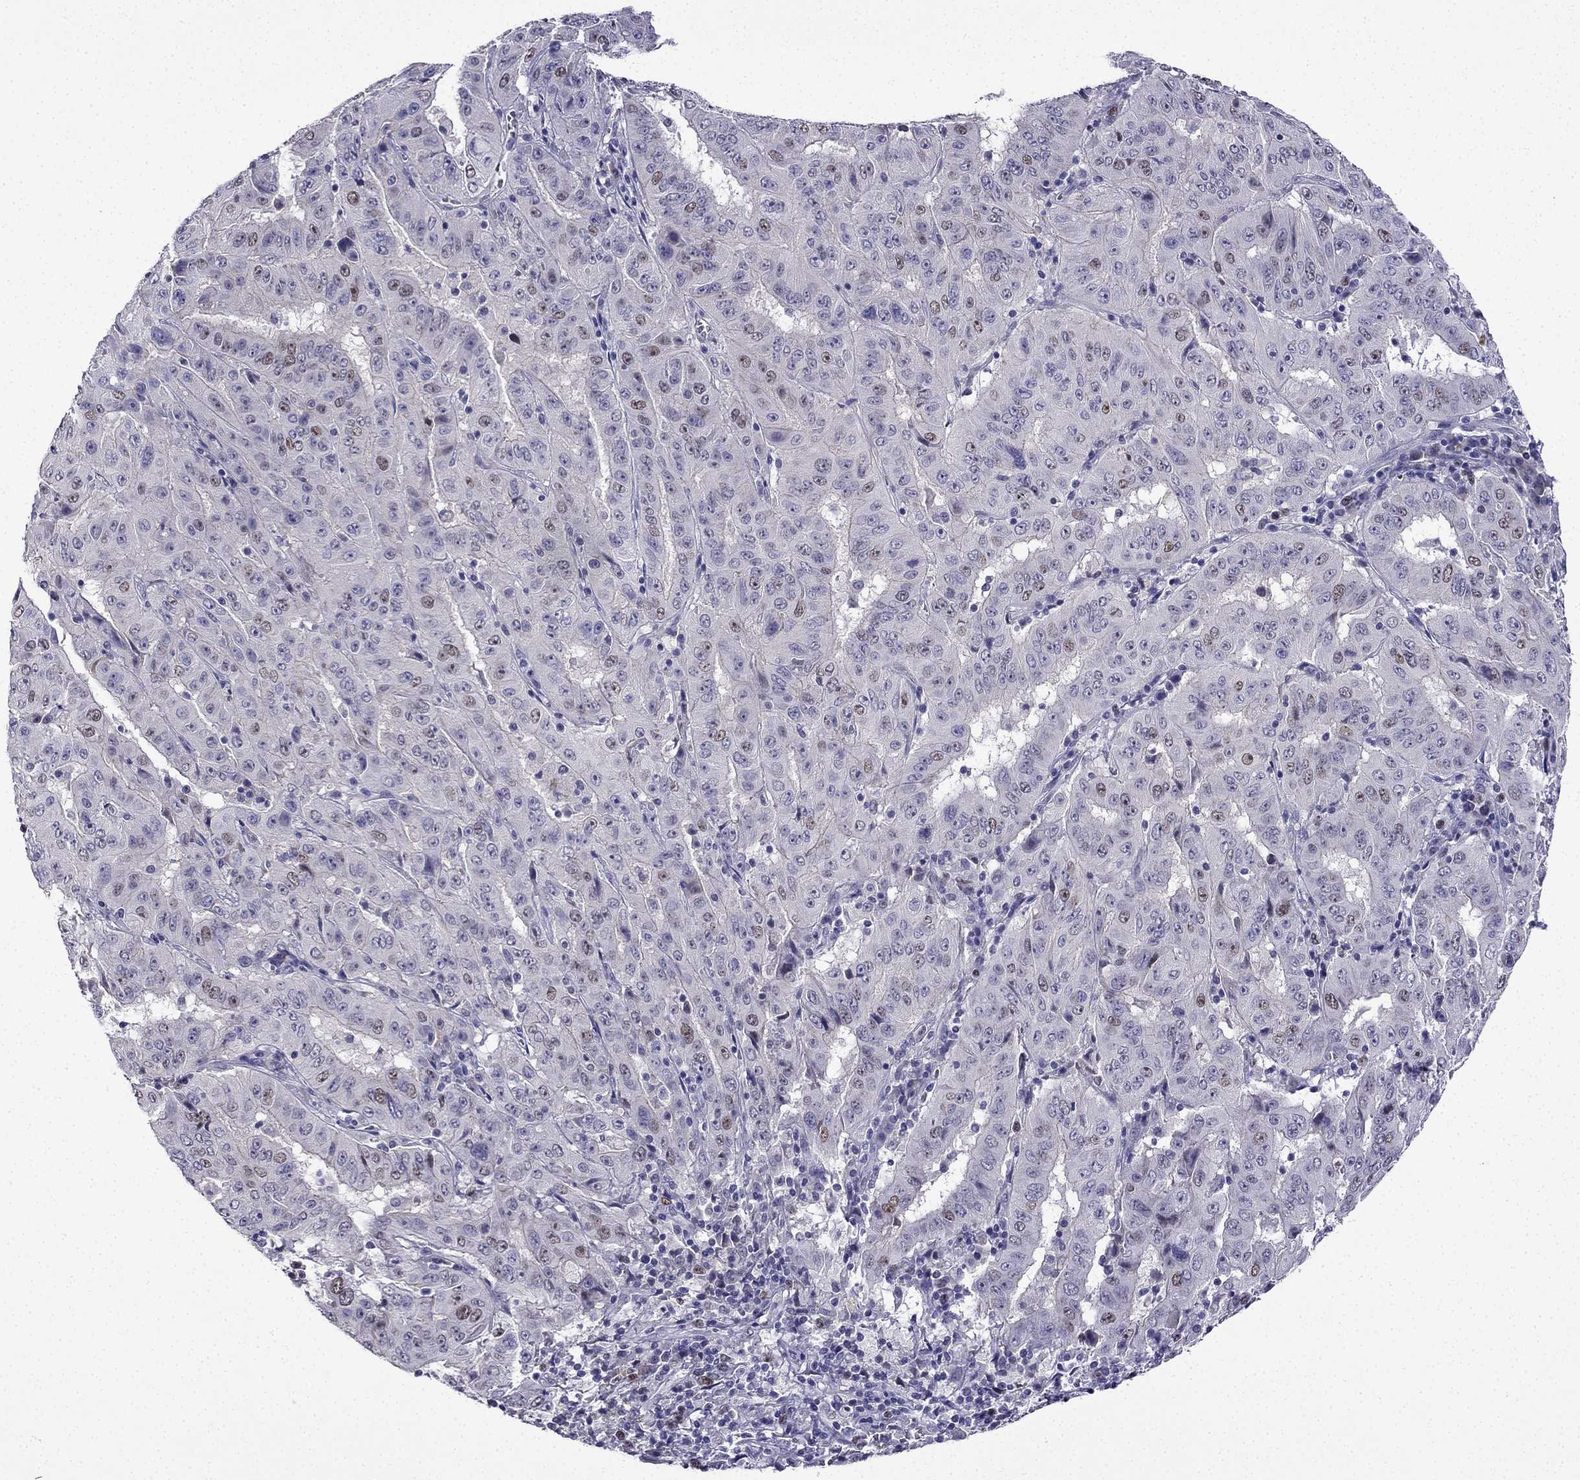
{"staining": {"intensity": "weak", "quantity": "<25%", "location": "nuclear"}, "tissue": "pancreatic cancer", "cell_type": "Tumor cells", "image_type": "cancer", "snomed": [{"axis": "morphology", "description": "Adenocarcinoma, NOS"}, {"axis": "topography", "description": "Pancreas"}], "caption": "An IHC image of pancreatic adenocarcinoma is shown. There is no staining in tumor cells of pancreatic adenocarcinoma.", "gene": "UHRF1", "patient": {"sex": "male", "age": 63}}